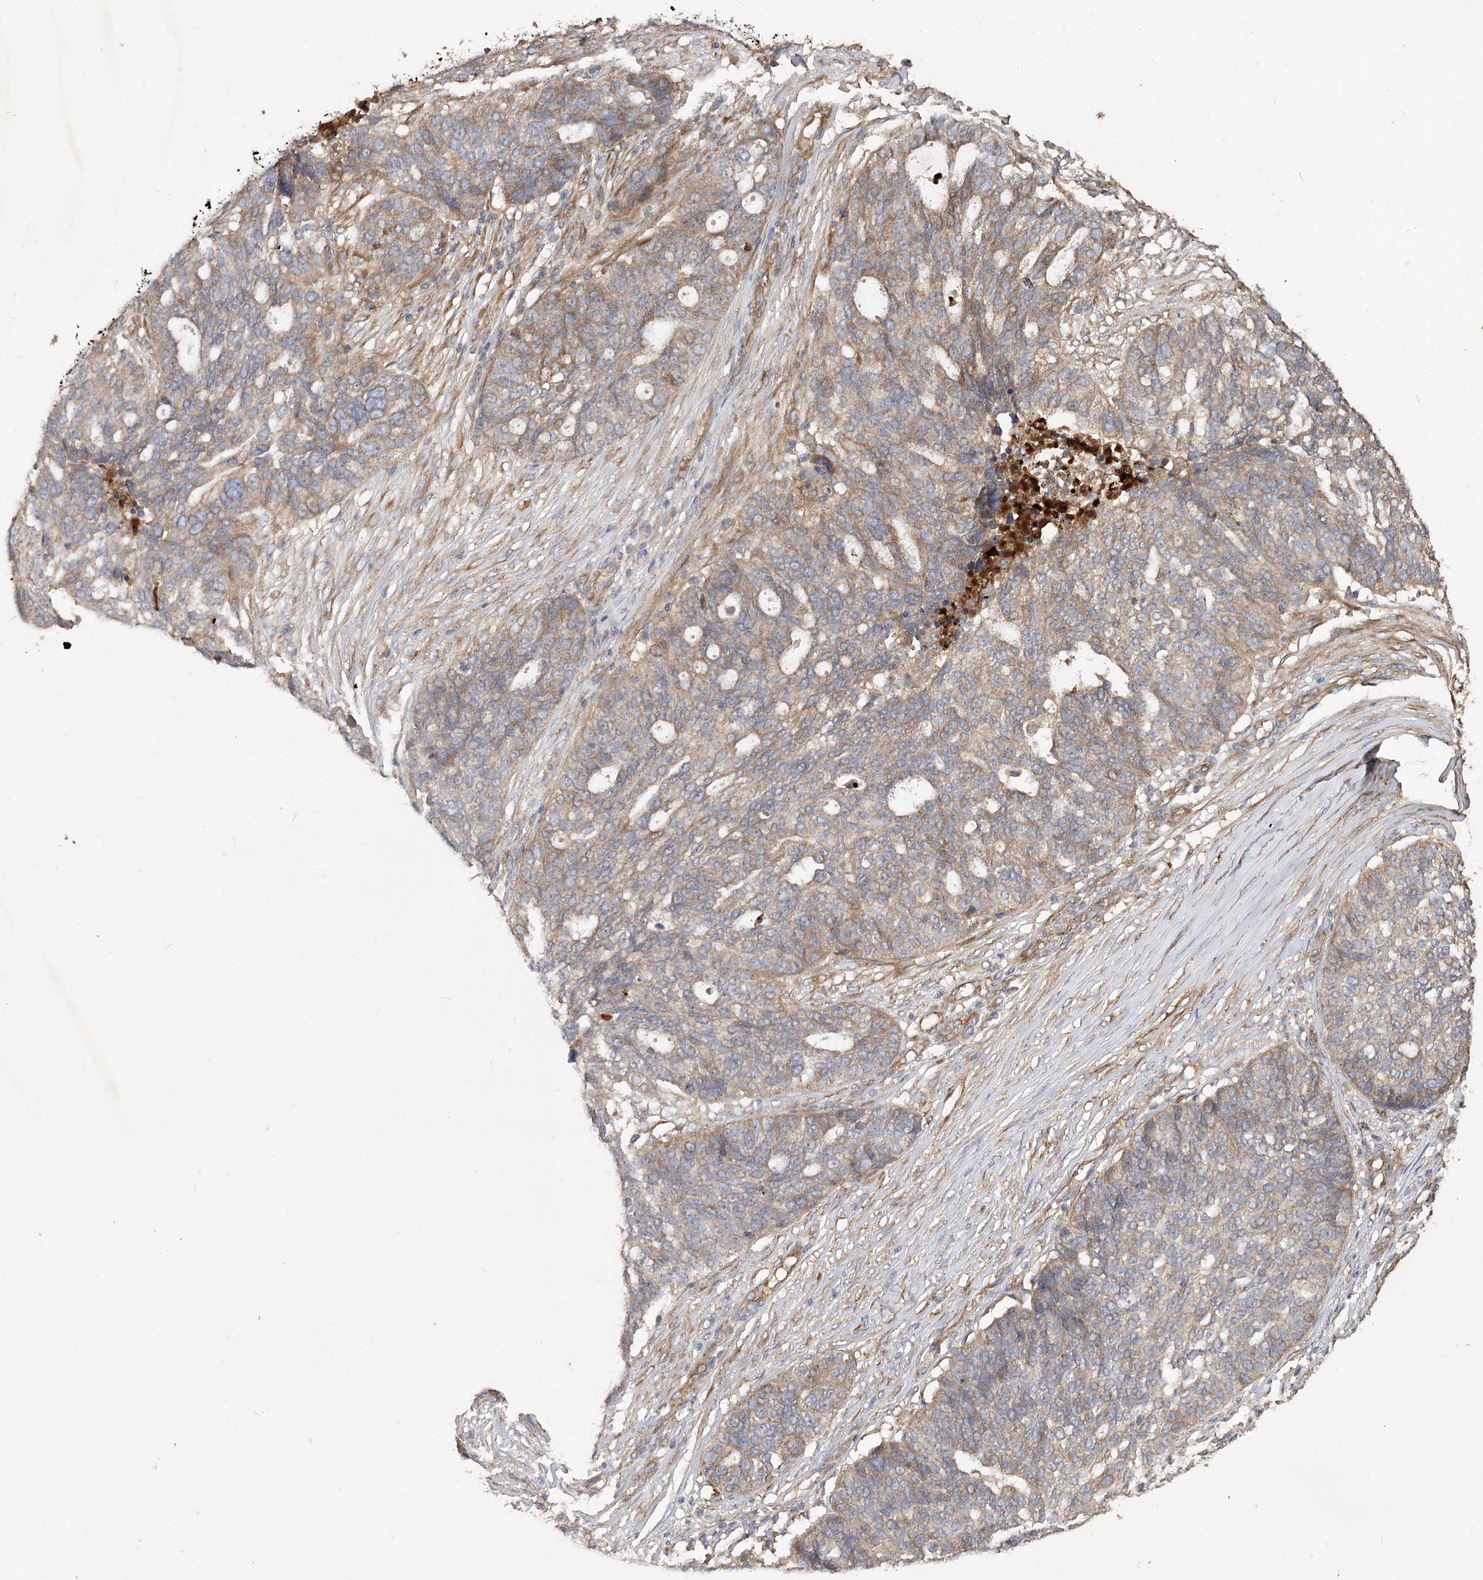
{"staining": {"intensity": "weak", "quantity": "25%-75%", "location": "cytoplasmic/membranous"}, "tissue": "ovarian cancer", "cell_type": "Tumor cells", "image_type": "cancer", "snomed": [{"axis": "morphology", "description": "Cystadenocarcinoma, serous, NOS"}, {"axis": "topography", "description": "Ovary"}], "caption": "This histopathology image demonstrates immunohistochemistry staining of human ovarian serous cystadenocarcinoma, with low weak cytoplasmic/membranous staining in approximately 25%-75% of tumor cells.", "gene": "RIN2", "patient": {"sex": "female", "age": 59}}